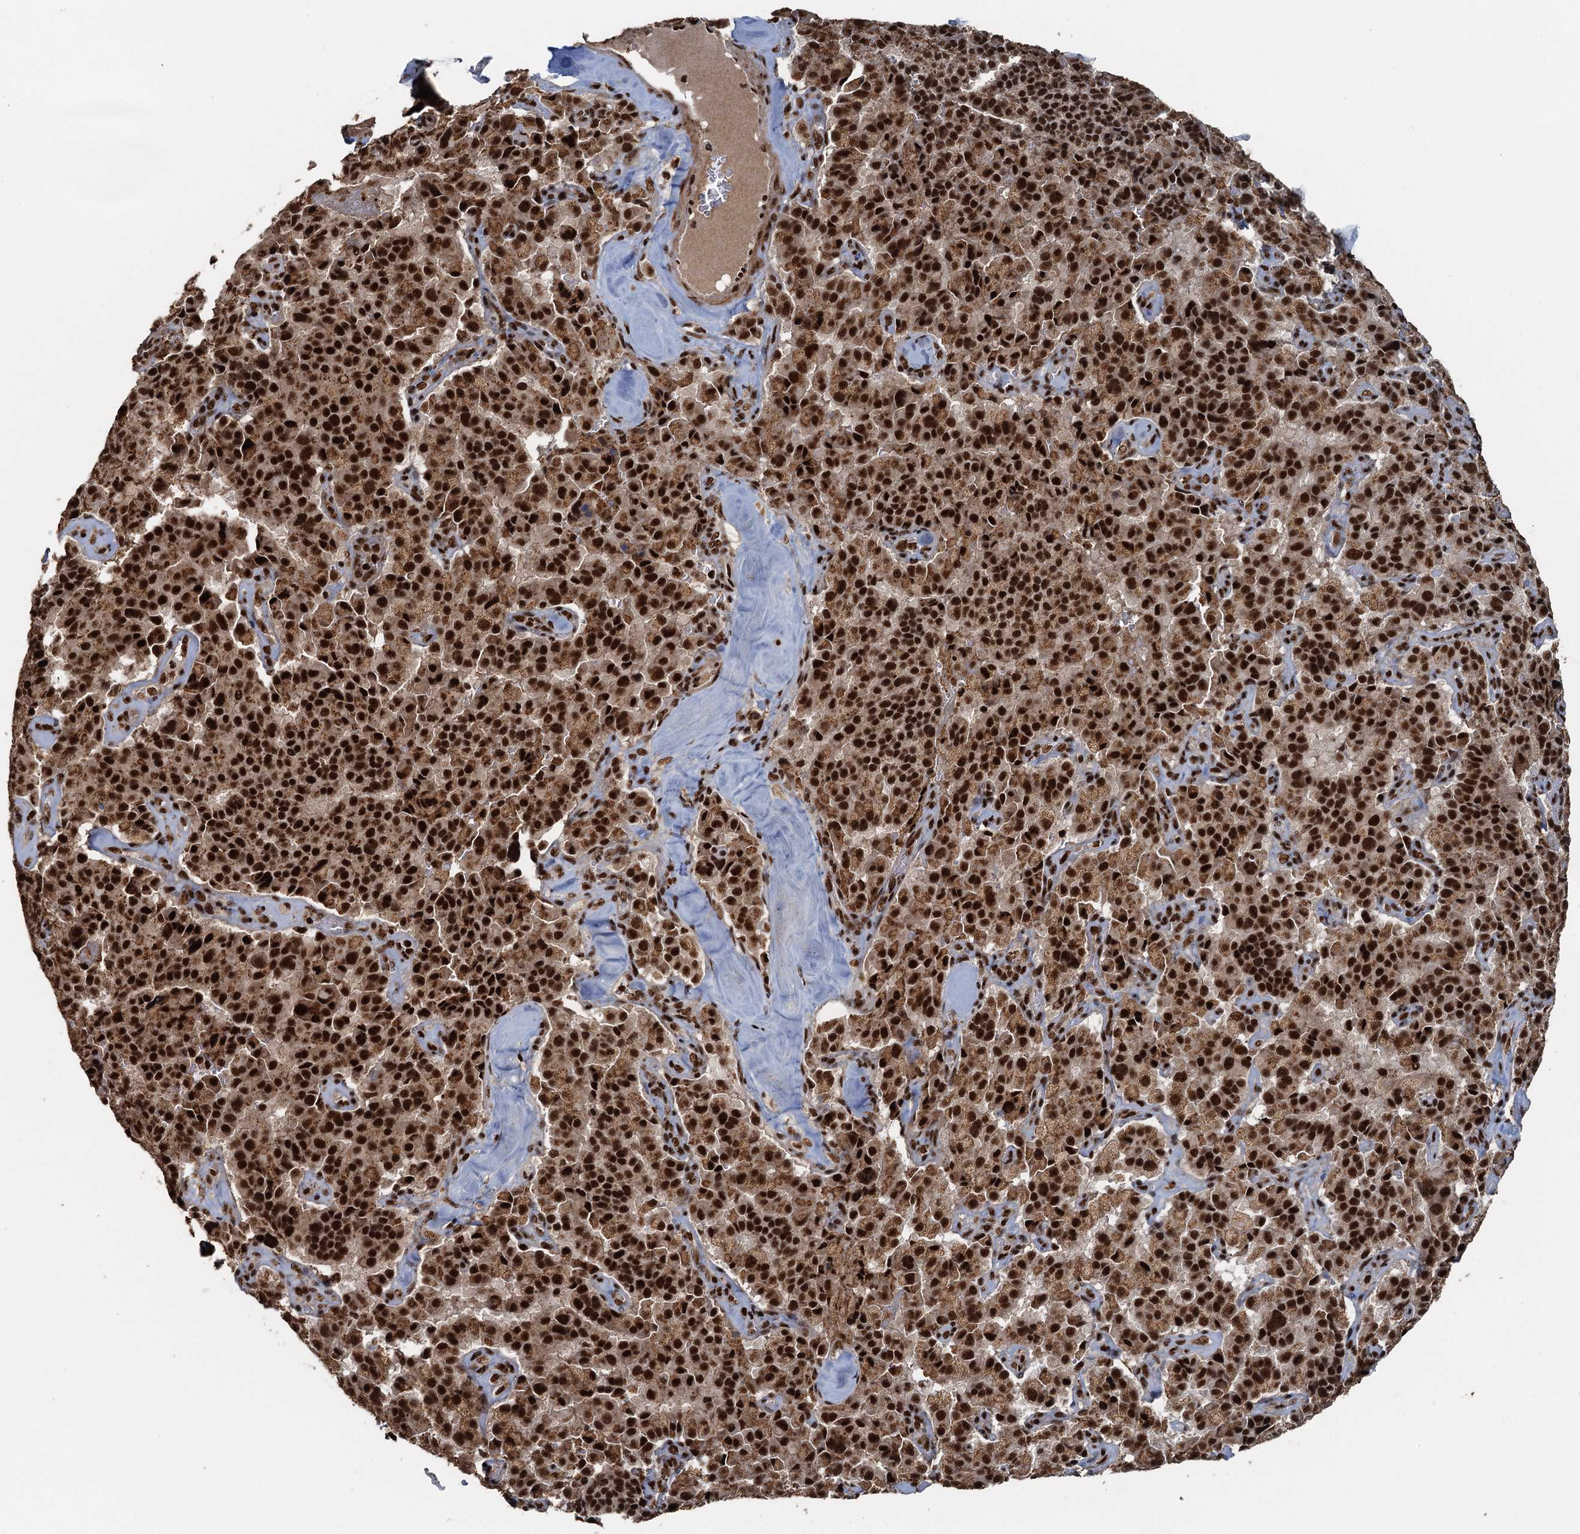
{"staining": {"intensity": "strong", "quantity": ">75%", "location": "nuclear"}, "tissue": "pancreatic cancer", "cell_type": "Tumor cells", "image_type": "cancer", "snomed": [{"axis": "morphology", "description": "Adenocarcinoma, NOS"}, {"axis": "topography", "description": "Pancreas"}], "caption": "DAB (3,3'-diaminobenzidine) immunohistochemical staining of pancreatic adenocarcinoma displays strong nuclear protein expression in approximately >75% of tumor cells.", "gene": "ZC3H18", "patient": {"sex": "male", "age": 65}}